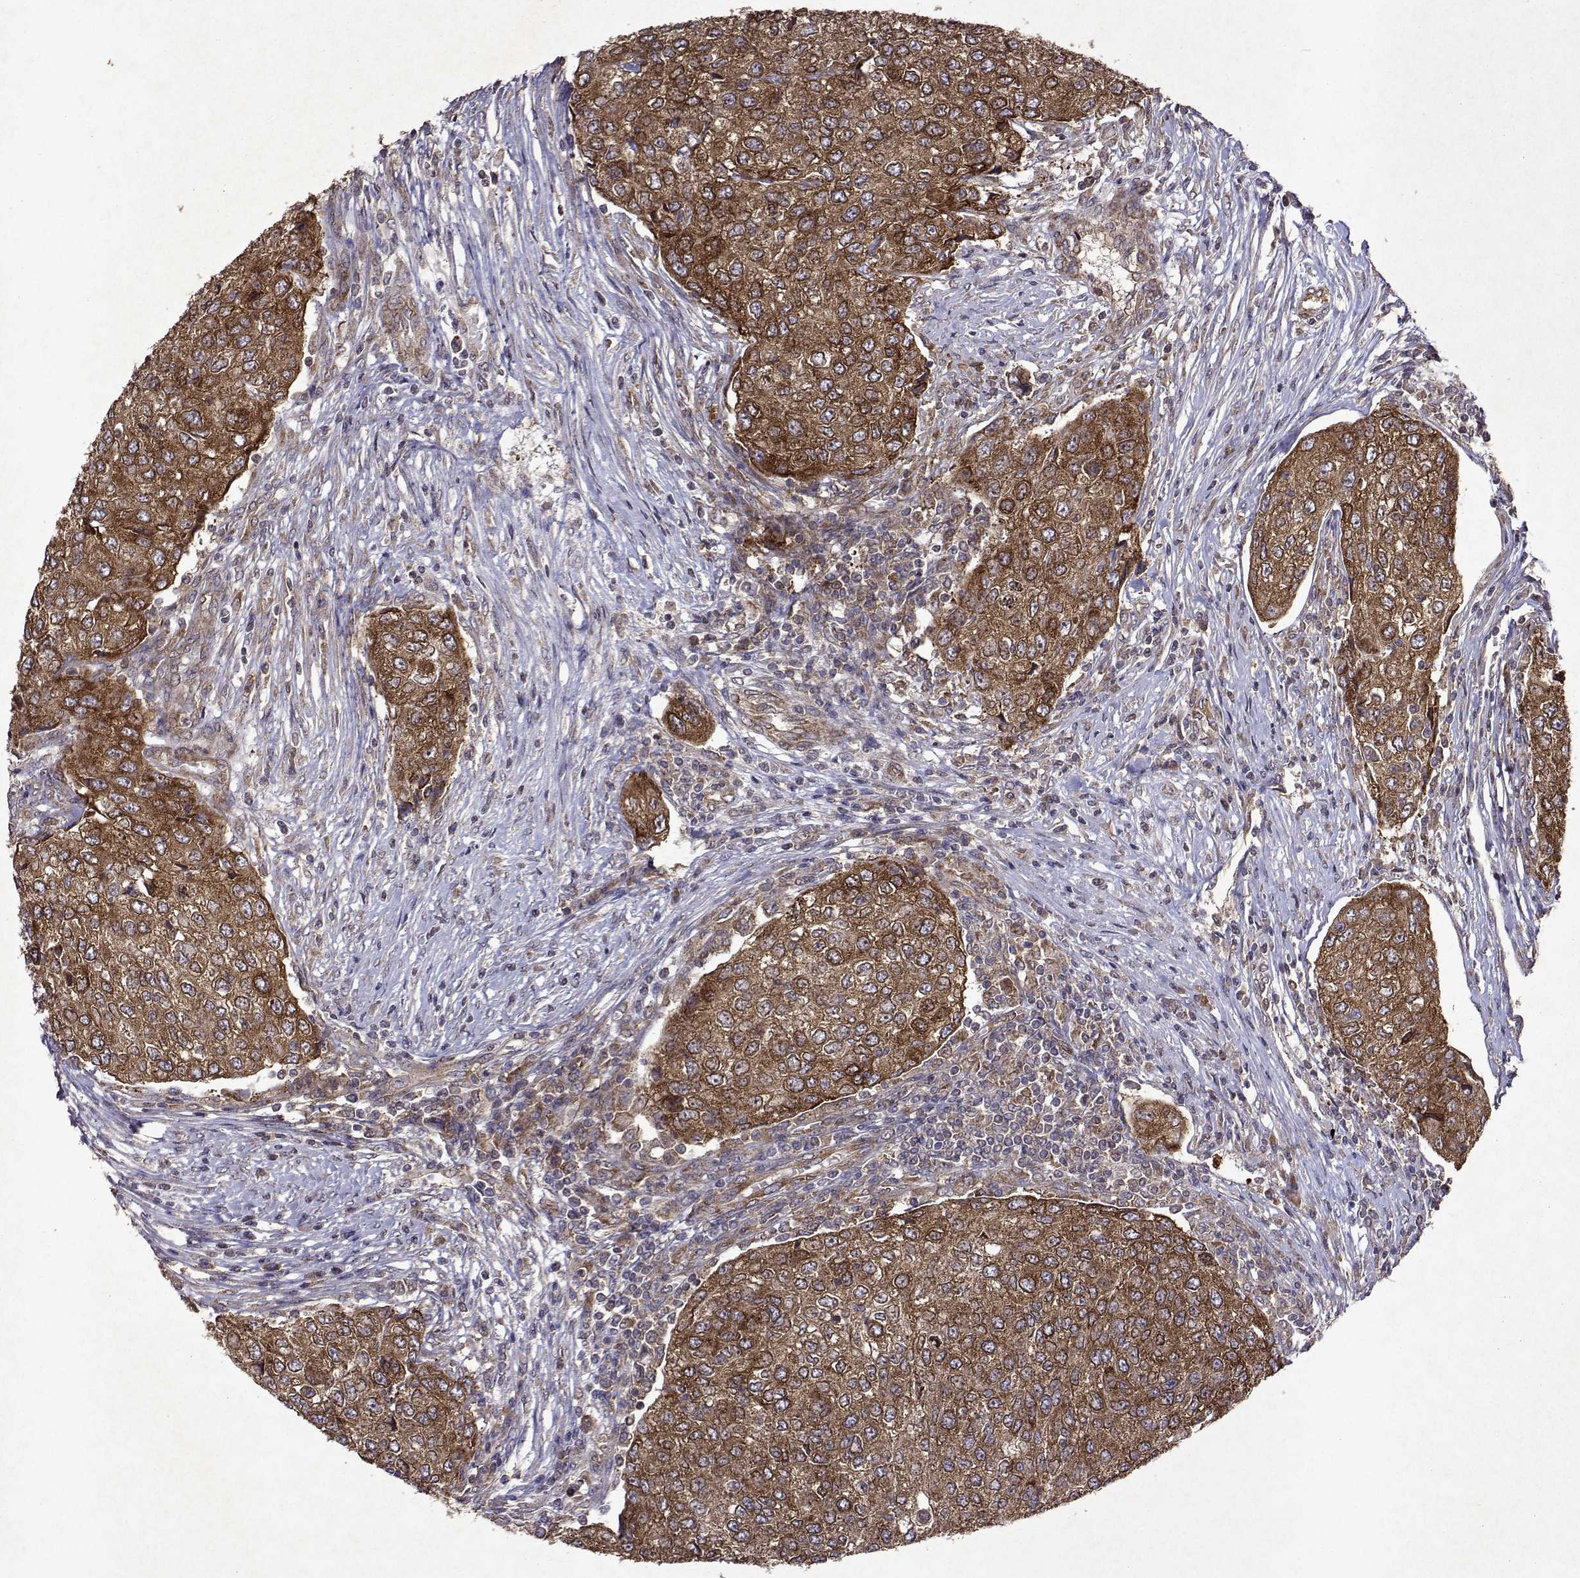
{"staining": {"intensity": "strong", "quantity": ">75%", "location": "cytoplasmic/membranous"}, "tissue": "urothelial cancer", "cell_type": "Tumor cells", "image_type": "cancer", "snomed": [{"axis": "morphology", "description": "Urothelial carcinoma, High grade"}, {"axis": "topography", "description": "Urinary bladder"}], "caption": "High-power microscopy captured an IHC micrograph of urothelial cancer, revealing strong cytoplasmic/membranous positivity in about >75% of tumor cells.", "gene": "TARBP2", "patient": {"sex": "female", "age": 78}}